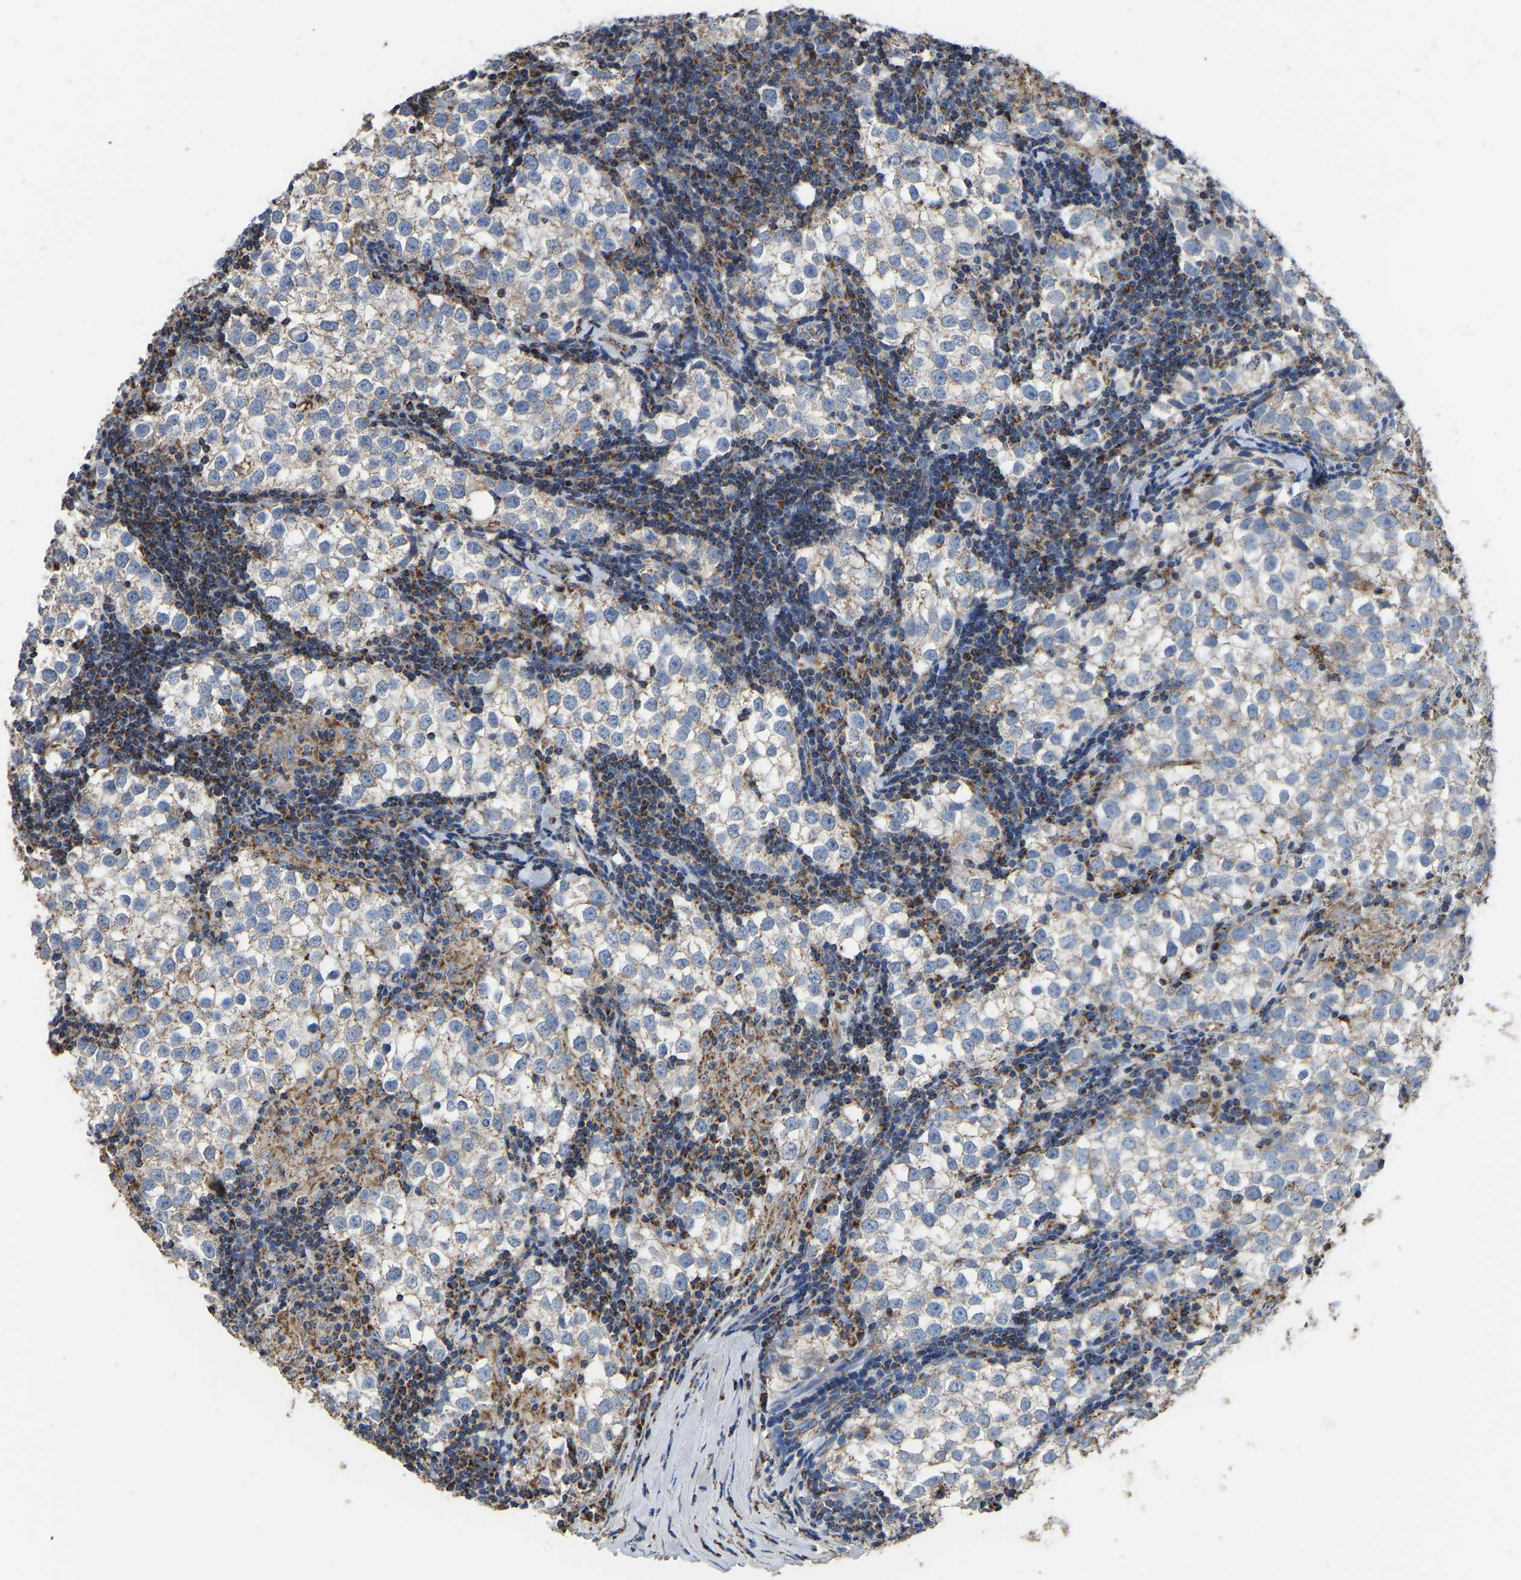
{"staining": {"intensity": "moderate", "quantity": ">75%", "location": "cytoplasmic/membranous"}, "tissue": "testis cancer", "cell_type": "Tumor cells", "image_type": "cancer", "snomed": [{"axis": "morphology", "description": "Seminoma, NOS"}, {"axis": "morphology", "description": "Carcinoma, Embryonal, NOS"}, {"axis": "topography", "description": "Testis"}], "caption": "Immunohistochemistry (DAB) staining of human testis embryonal carcinoma displays moderate cytoplasmic/membranous protein expression in about >75% of tumor cells. The staining is performed using DAB brown chromogen to label protein expression. The nuclei are counter-stained blue using hematoxylin.", "gene": "ETFA", "patient": {"sex": "male", "age": 36}}